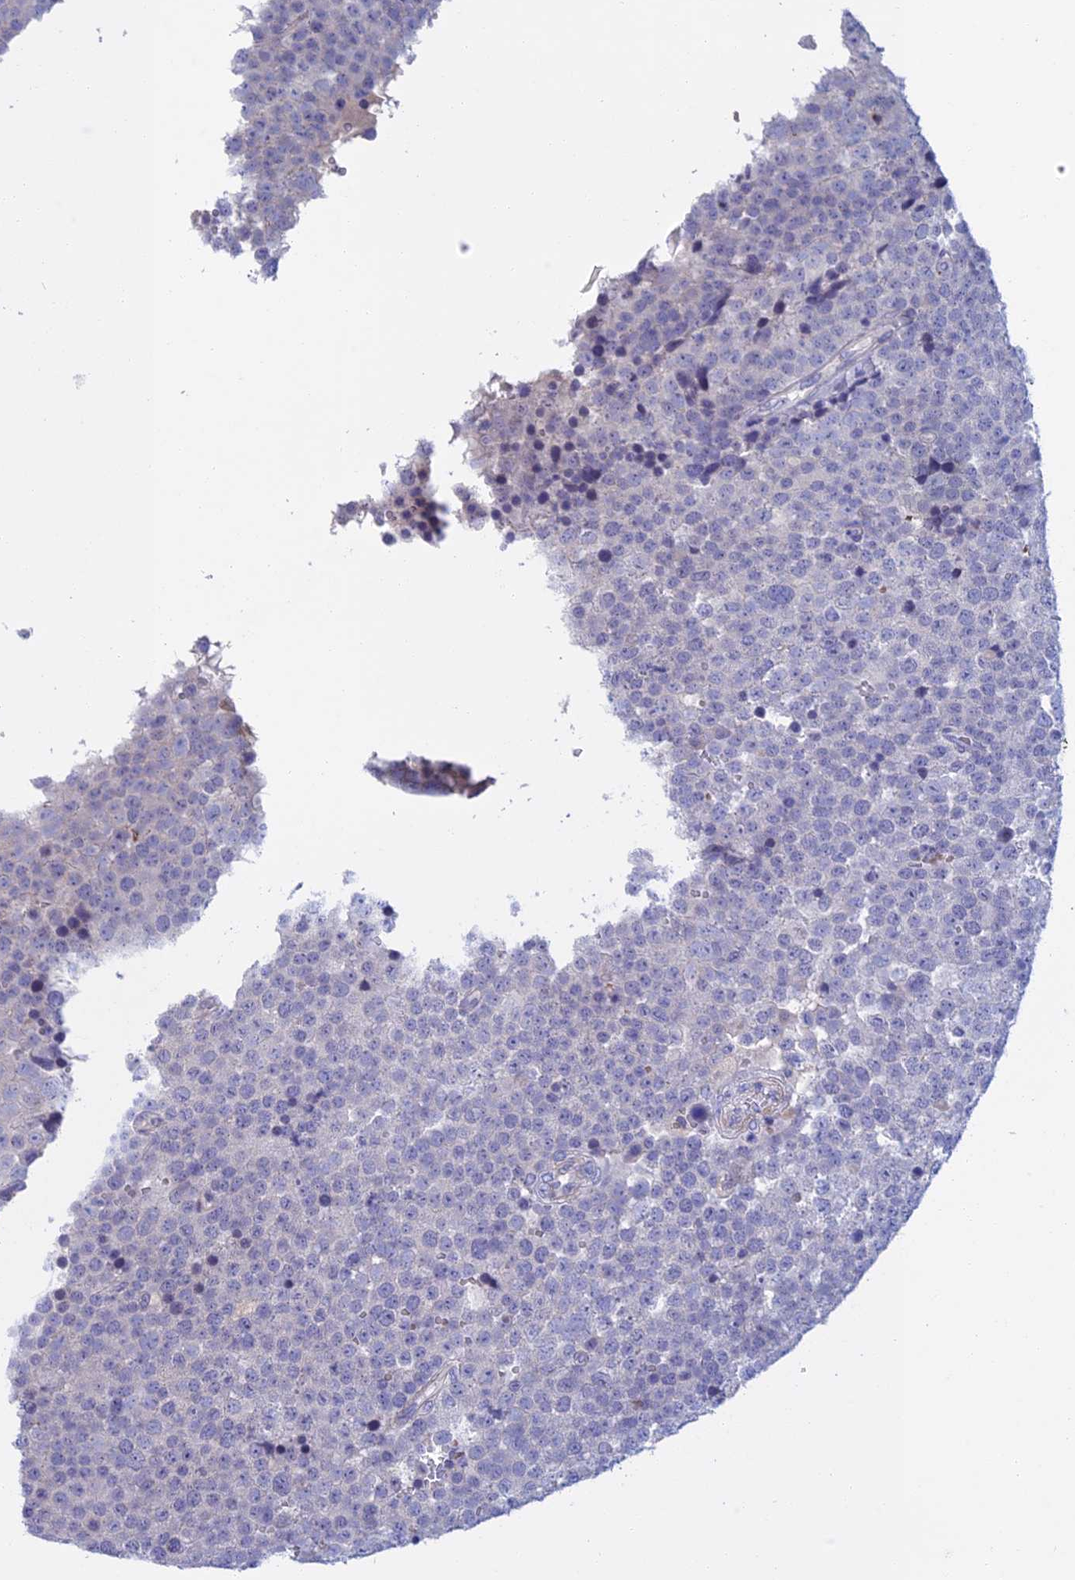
{"staining": {"intensity": "negative", "quantity": "none", "location": "none"}, "tissue": "testis cancer", "cell_type": "Tumor cells", "image_type": "cancer", "snomed": [{"axis": "morphology", "description": "Seminoma, NOS"}, {"axis": "topography", "description": "Testis"}], "caption": "Testis seminoma was stained to show a protein in brown. There is no significant staining in tumor cells.", "gene": "SLC2A6", "patient": {"sex": "male", "age": 71}}